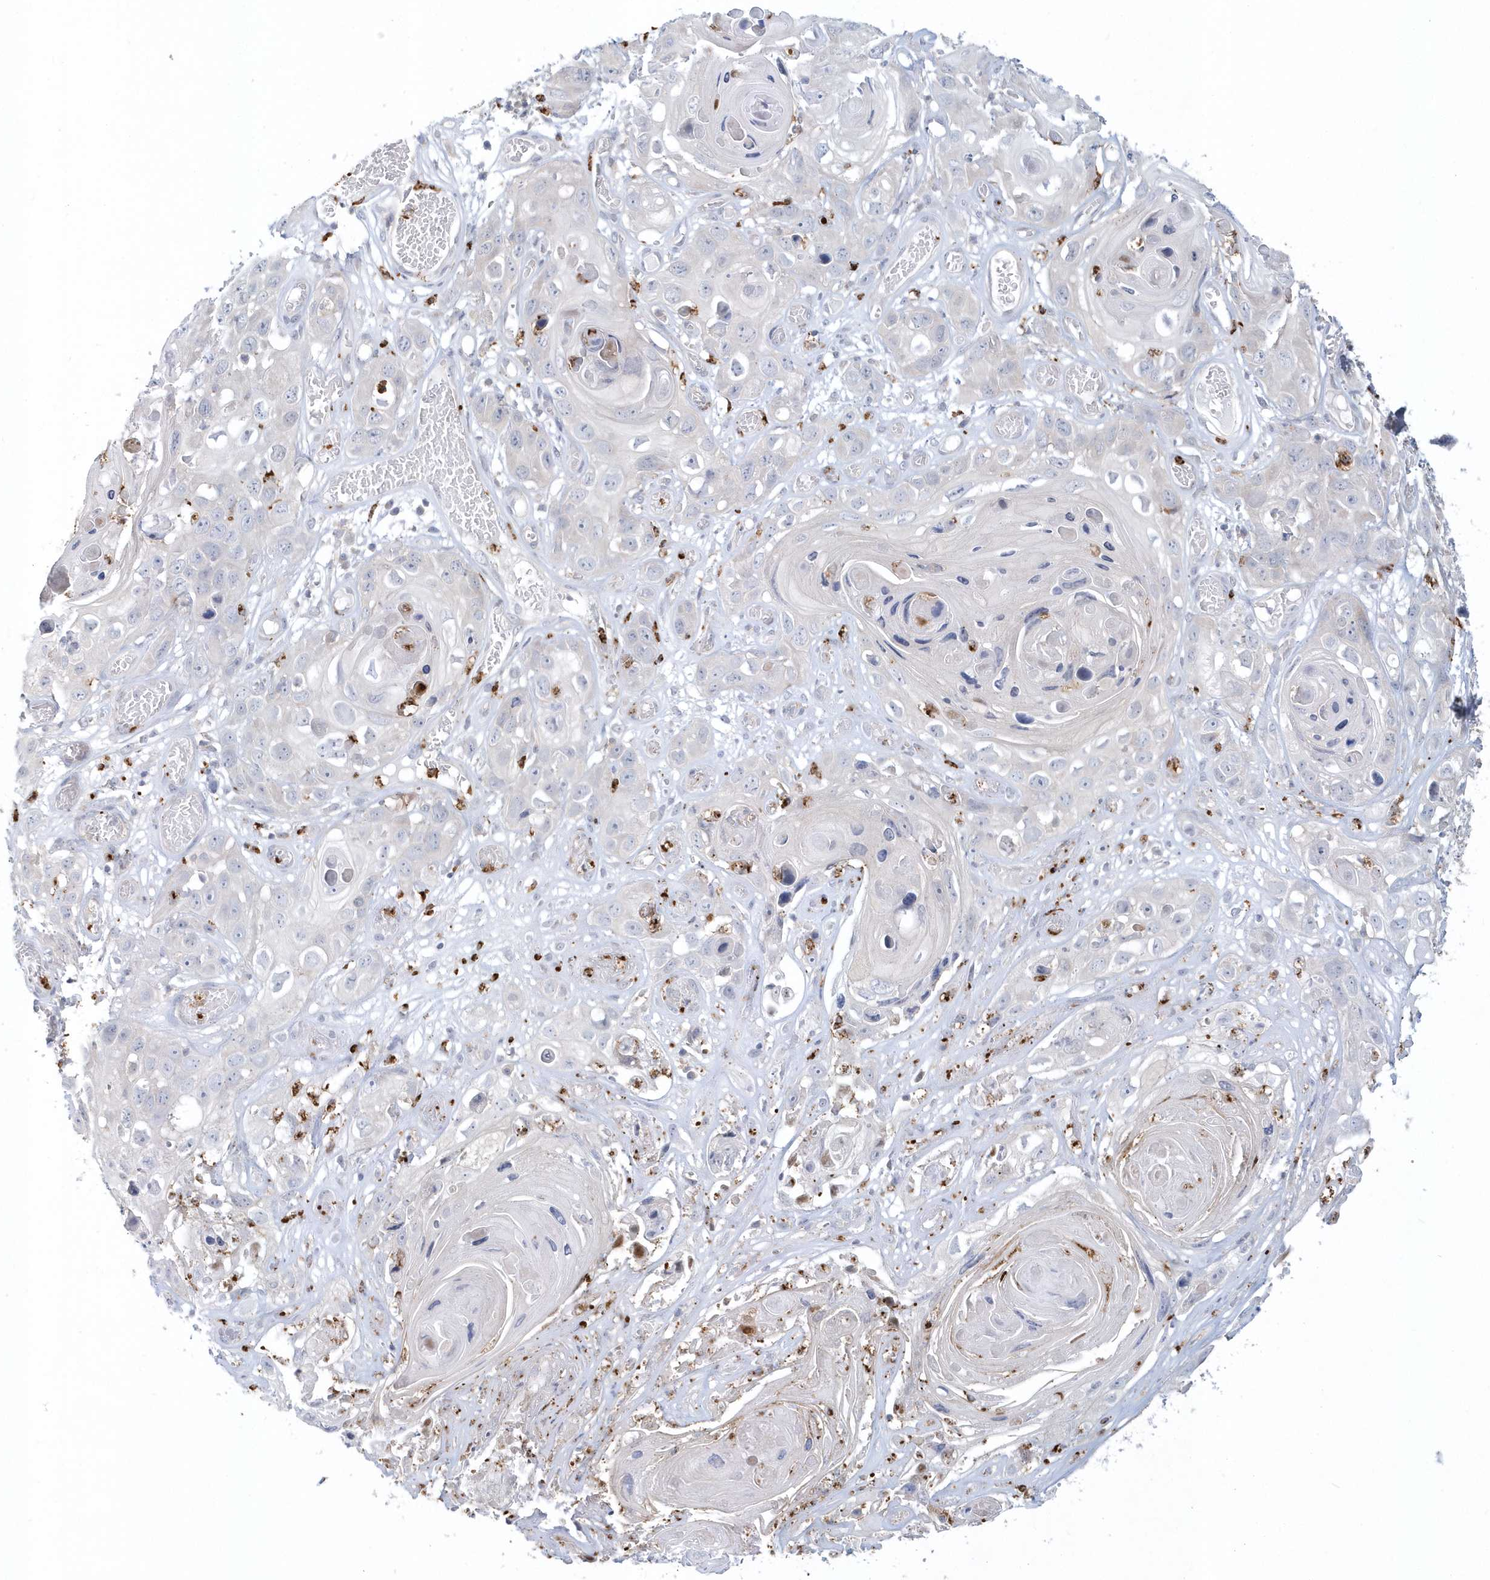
{"staining": {"intensity": "negative", "quantity": "none", "location": "none"}, "tissue": "skin cancer", "cell_type": "Tumor cells", "image_type": "cancer", "snomed": [{"axis": "morphology", "description": "Squamous cell carcinoma, NOS"}, {"axis": "topography", "description": "Skin"}], "caption": "Photomicrograph shows no significant protein positivity in tumor cells of skin squamous cell carcinoma.", "gene": "RNF7", "patient": {"sex": "male", "age": 55}}